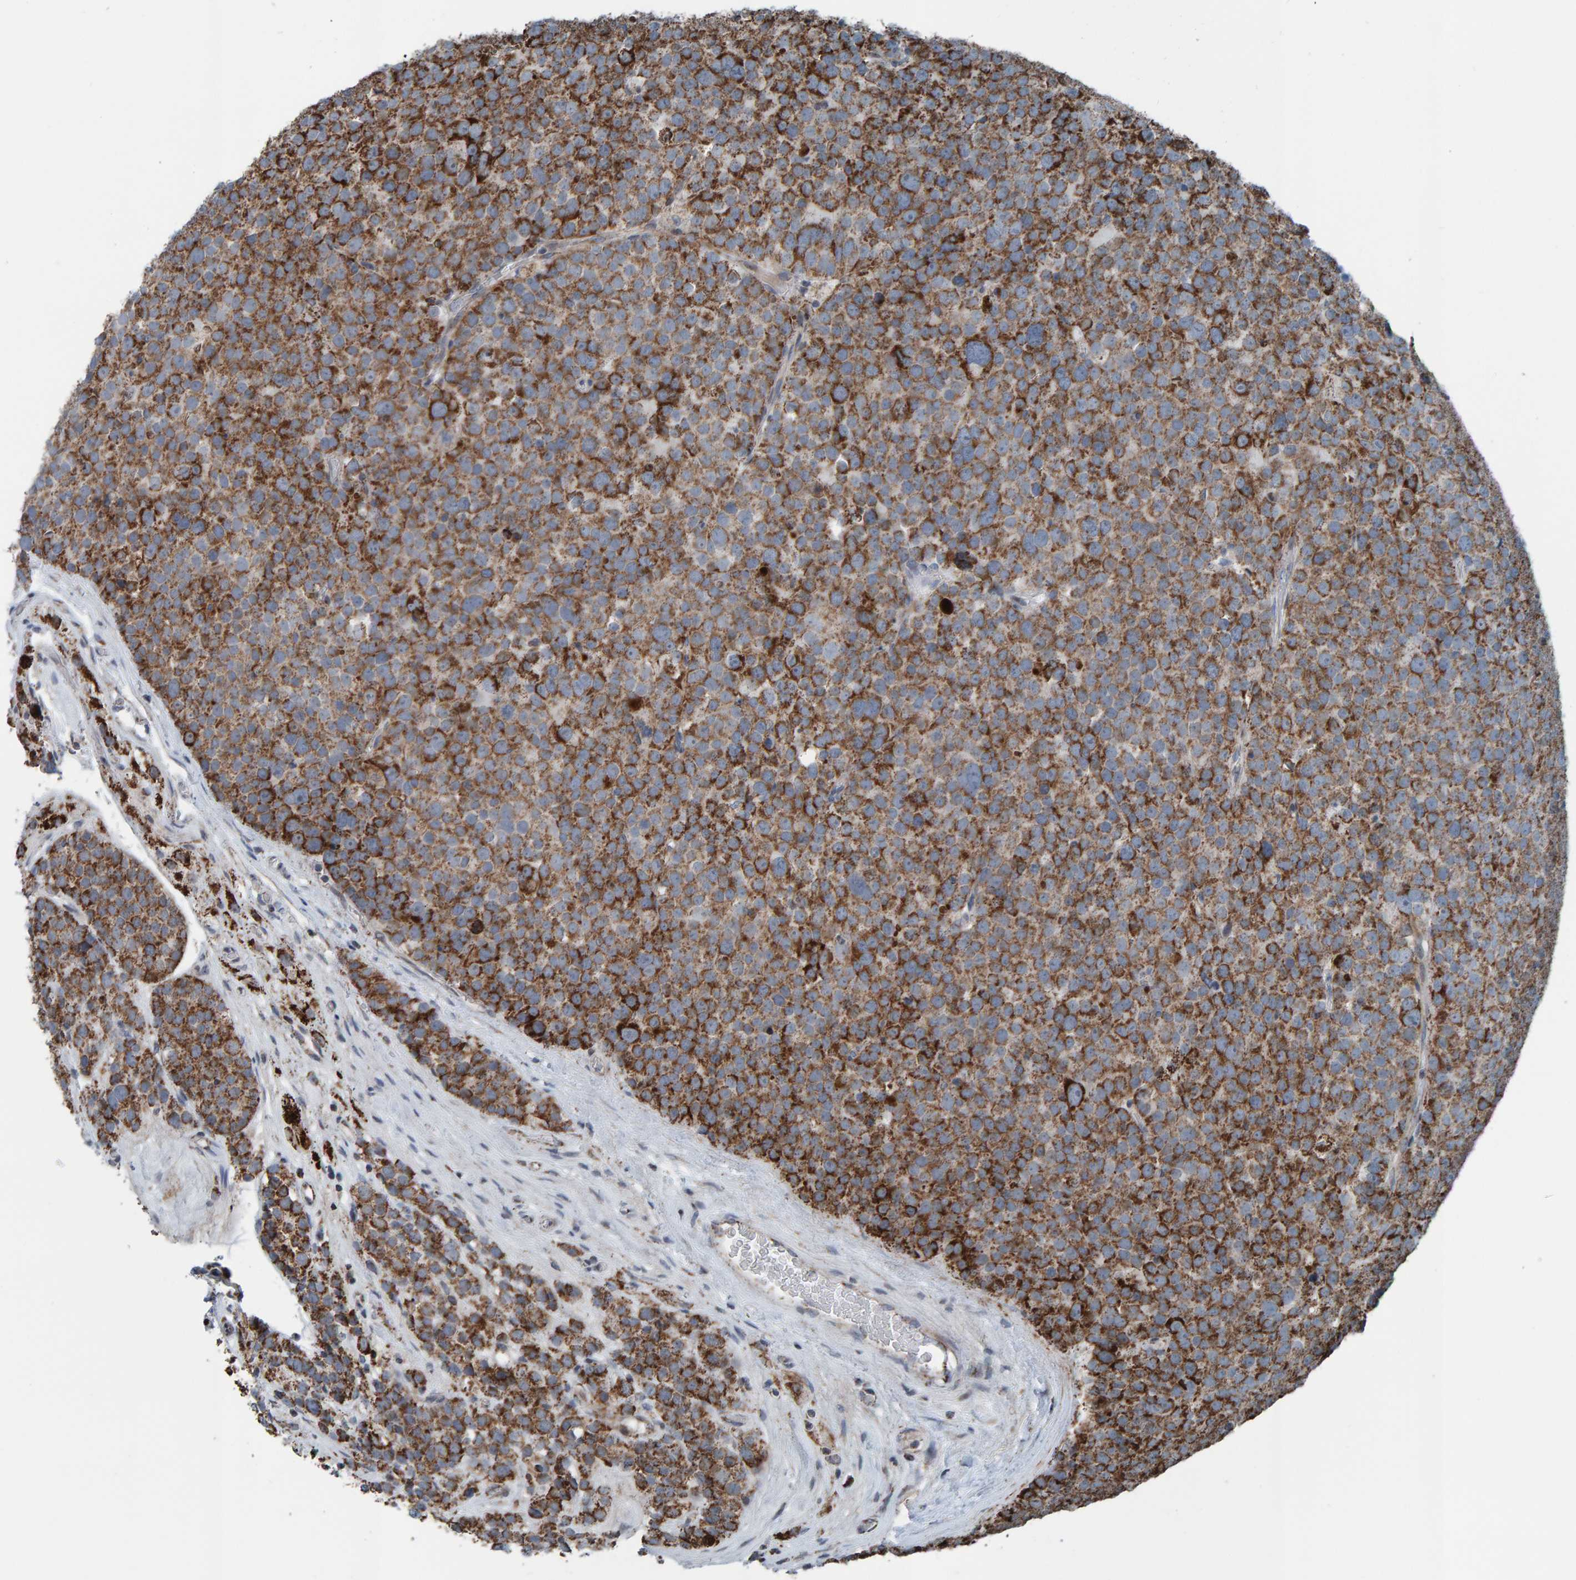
{"staining": {"intensity": "strong", "quantity": "25%-75%", "location": "cytoplasmic/membranous"}, "tissue": "testis cancer", "cell_type": "Tumor cells", "image_type": "cancer", "snomed": [{"axis": "morphology", "description": "Seminoma, NOS"}, {"axis": "topography", "description": "Testis"}], "caption": "A histopathology image of human testis seminoma stained for a protein exhibits strong cytoplasmic/membranous brown staining in tumor cells.", "gene": "ZNF48", "patient": {"sex": "male", "age": 71}}